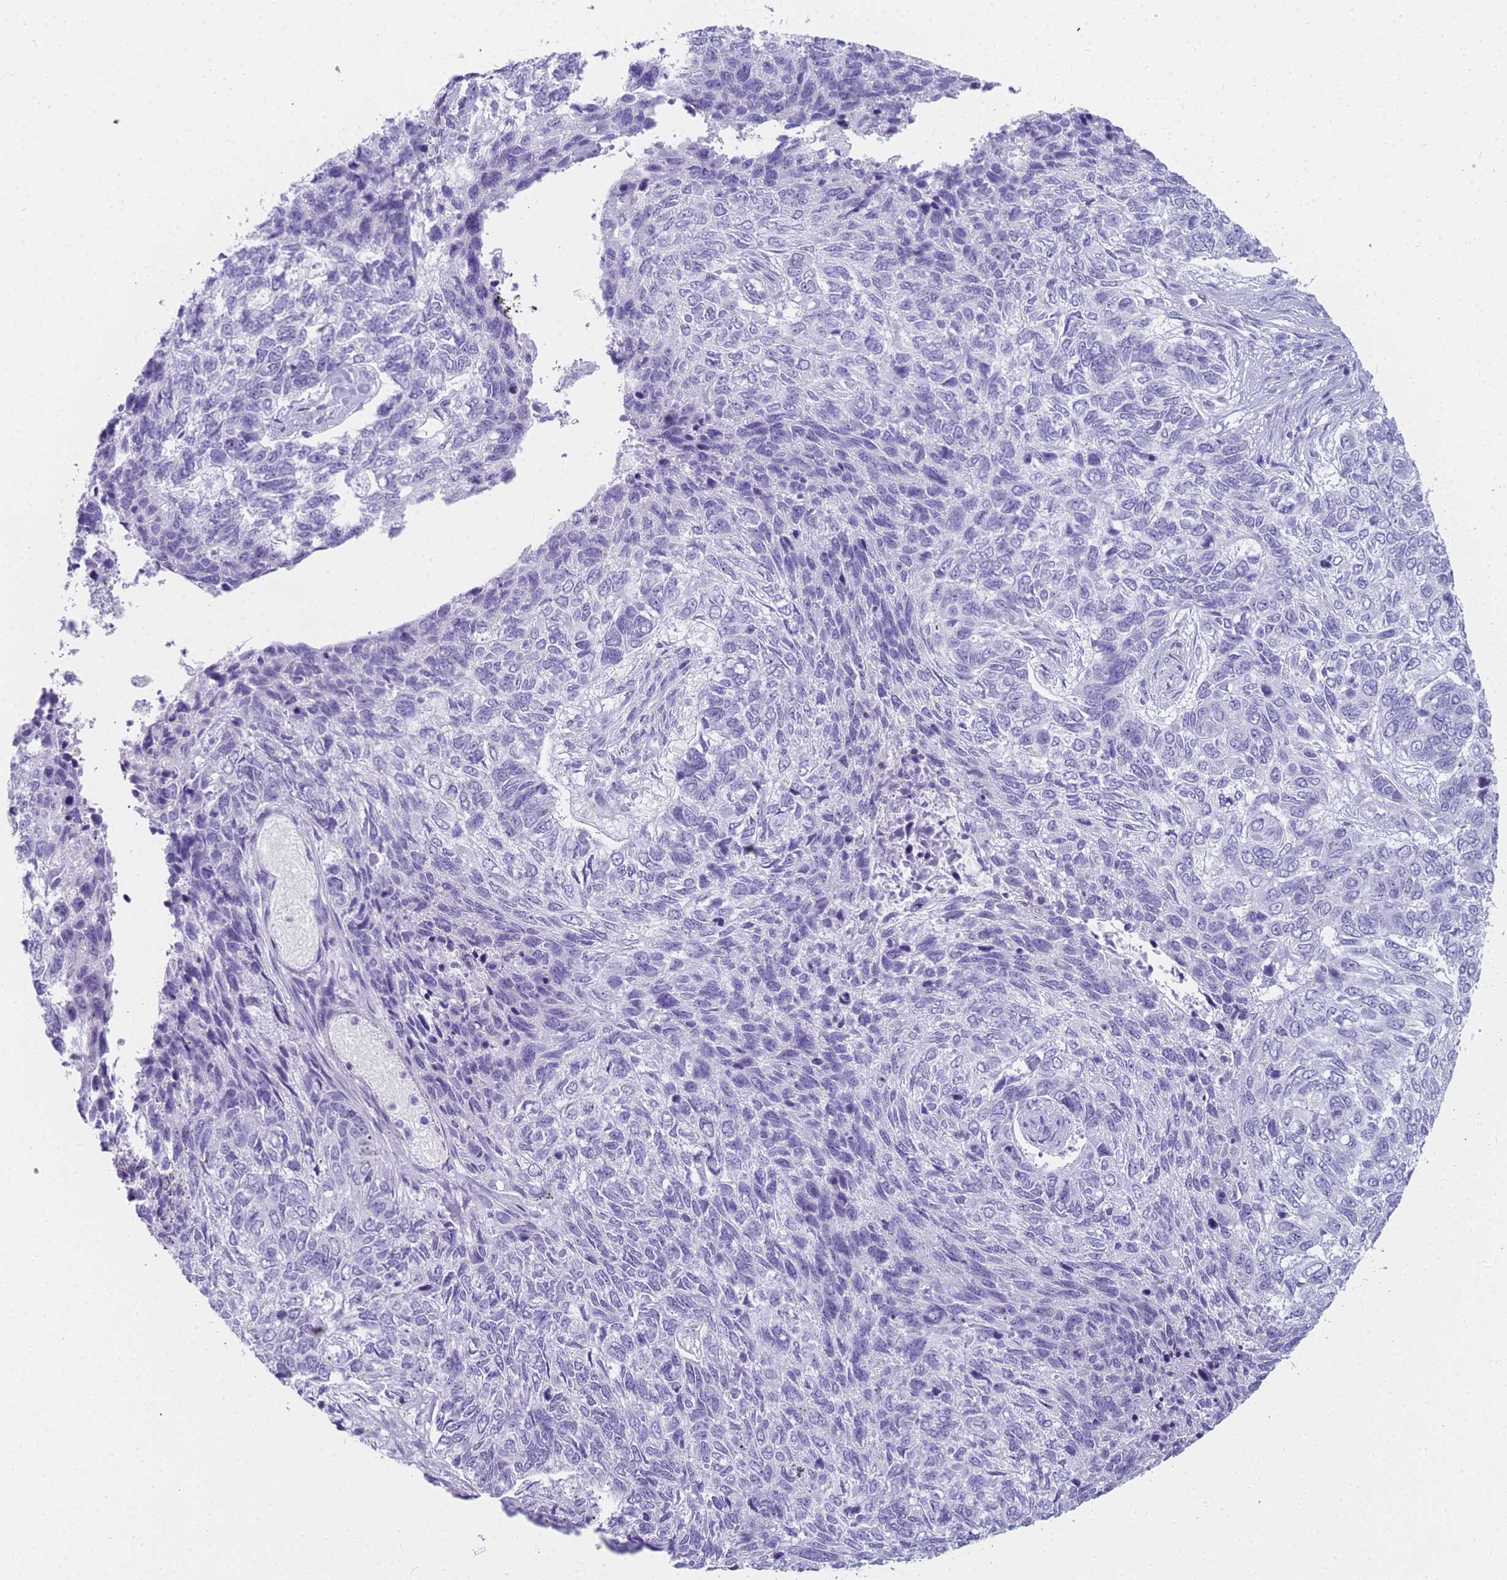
{"staining": {"intensity": "negative", "quantity": "none", "location": "none"}, "tissue": "skin cancer", "cell_type": "Tumor cells", "image_type": "cancer", "snomed": [{"axis": "morphology", "description": "Basal cell carcinoma"}, {"axis": "topography", "description": "Skin"}], "caption": "There is no significant expression in tumor cells of skin cancer (basal cell carcinoma).", "gene": "RNASE2", "patient": {"sex": "female", "age": 65}}